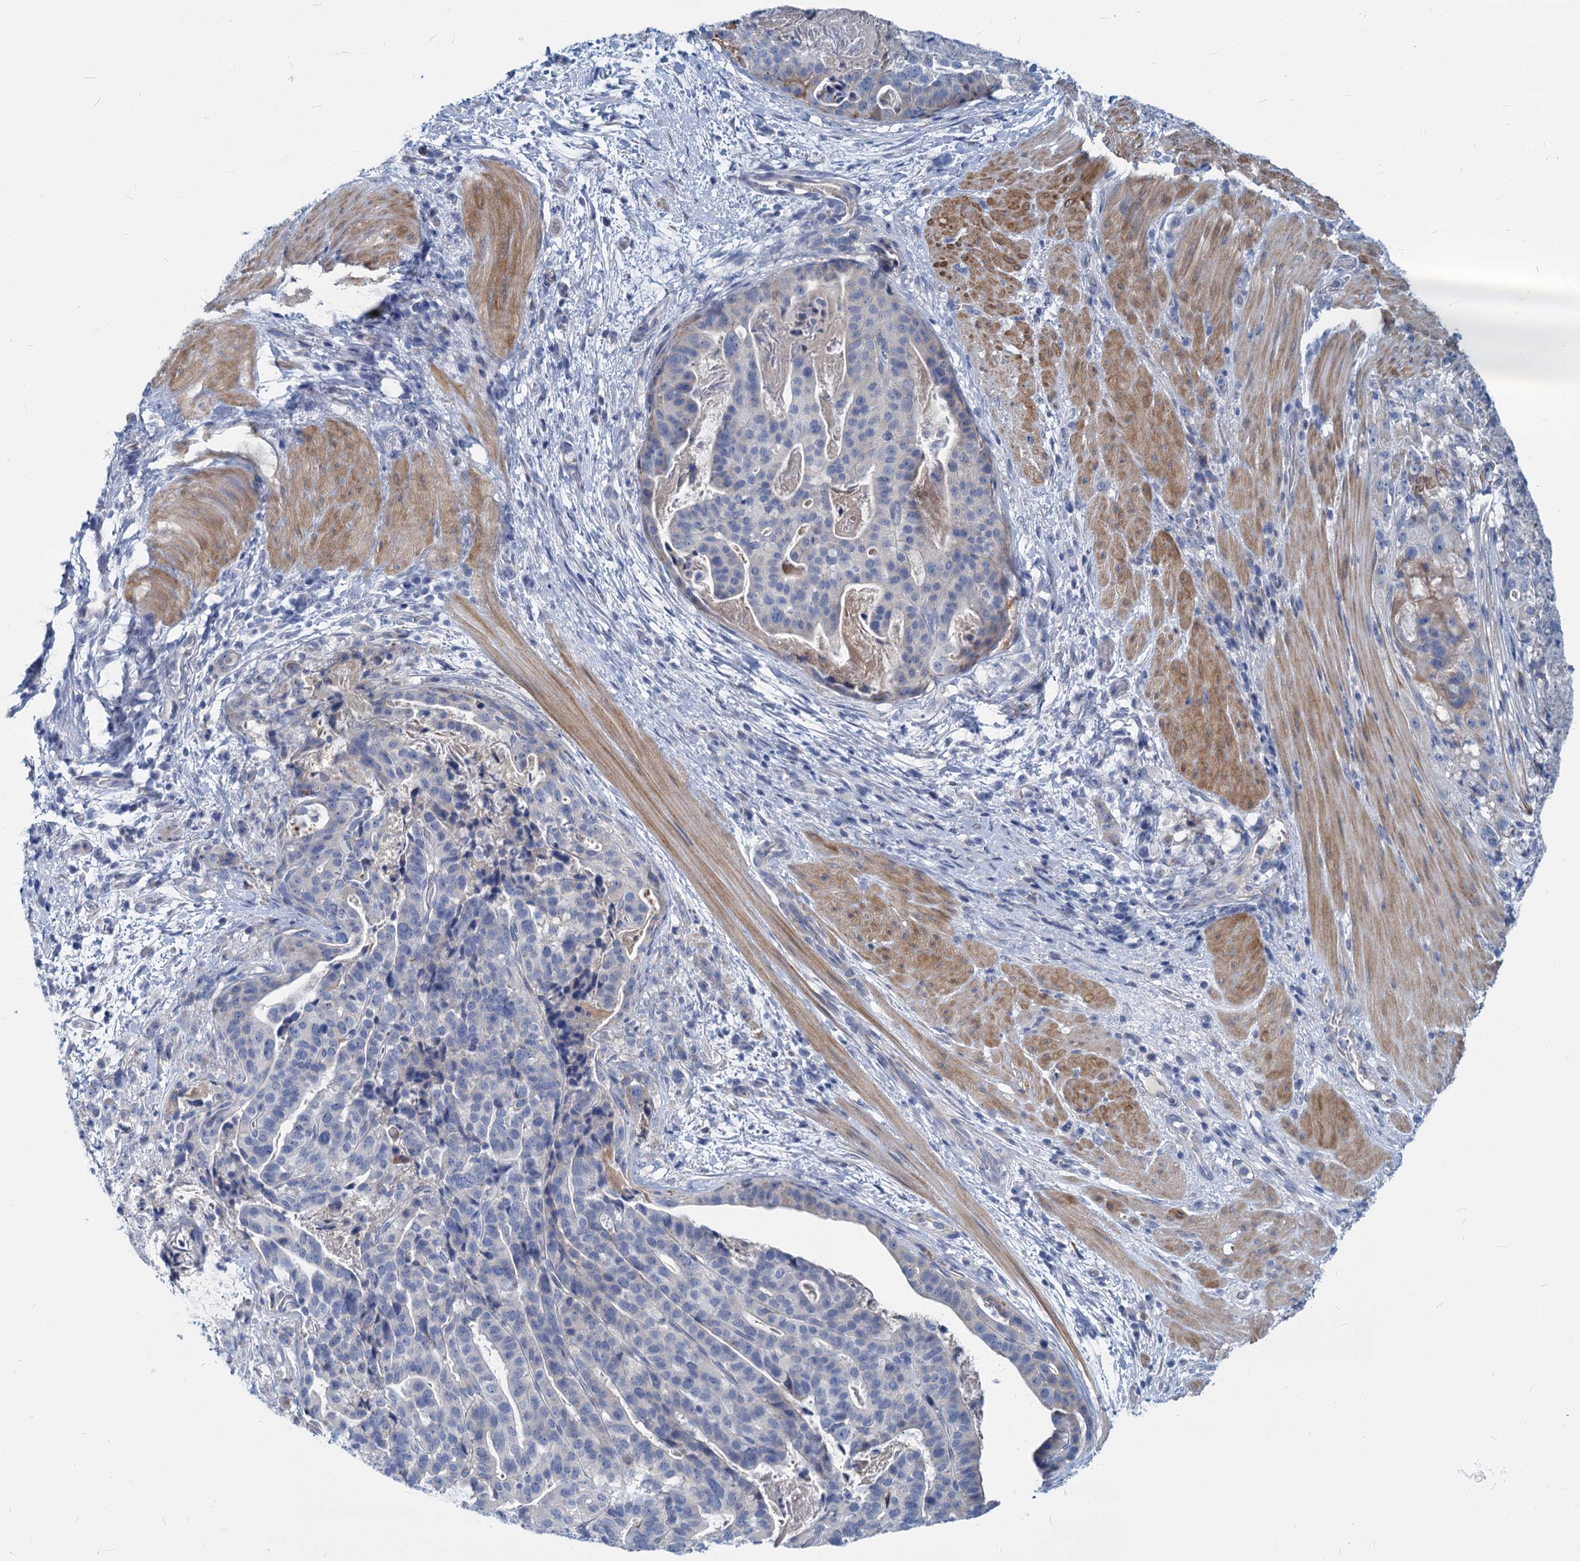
{"staining": {"intensity": "negative", "quantity": "none", "location": "none"}, "tissue": "stomach cancer", "cell_type": "Tumor cells", "image_type": "cancer", "snomed": [{"axis": "morphology", "description": "Adenocarcinoma, NOS"}, {"axis": "topography", "description": "Stomach"}], "caption": "Stomach cancer (adenocarcinoma) was stained to show a protein in brown. There is no significant staining in tumor cells. (IHC, brightfield microscopy, high magnification).", "gene": "GSTM3", "patient": {"sex": "male", "age": 48}}